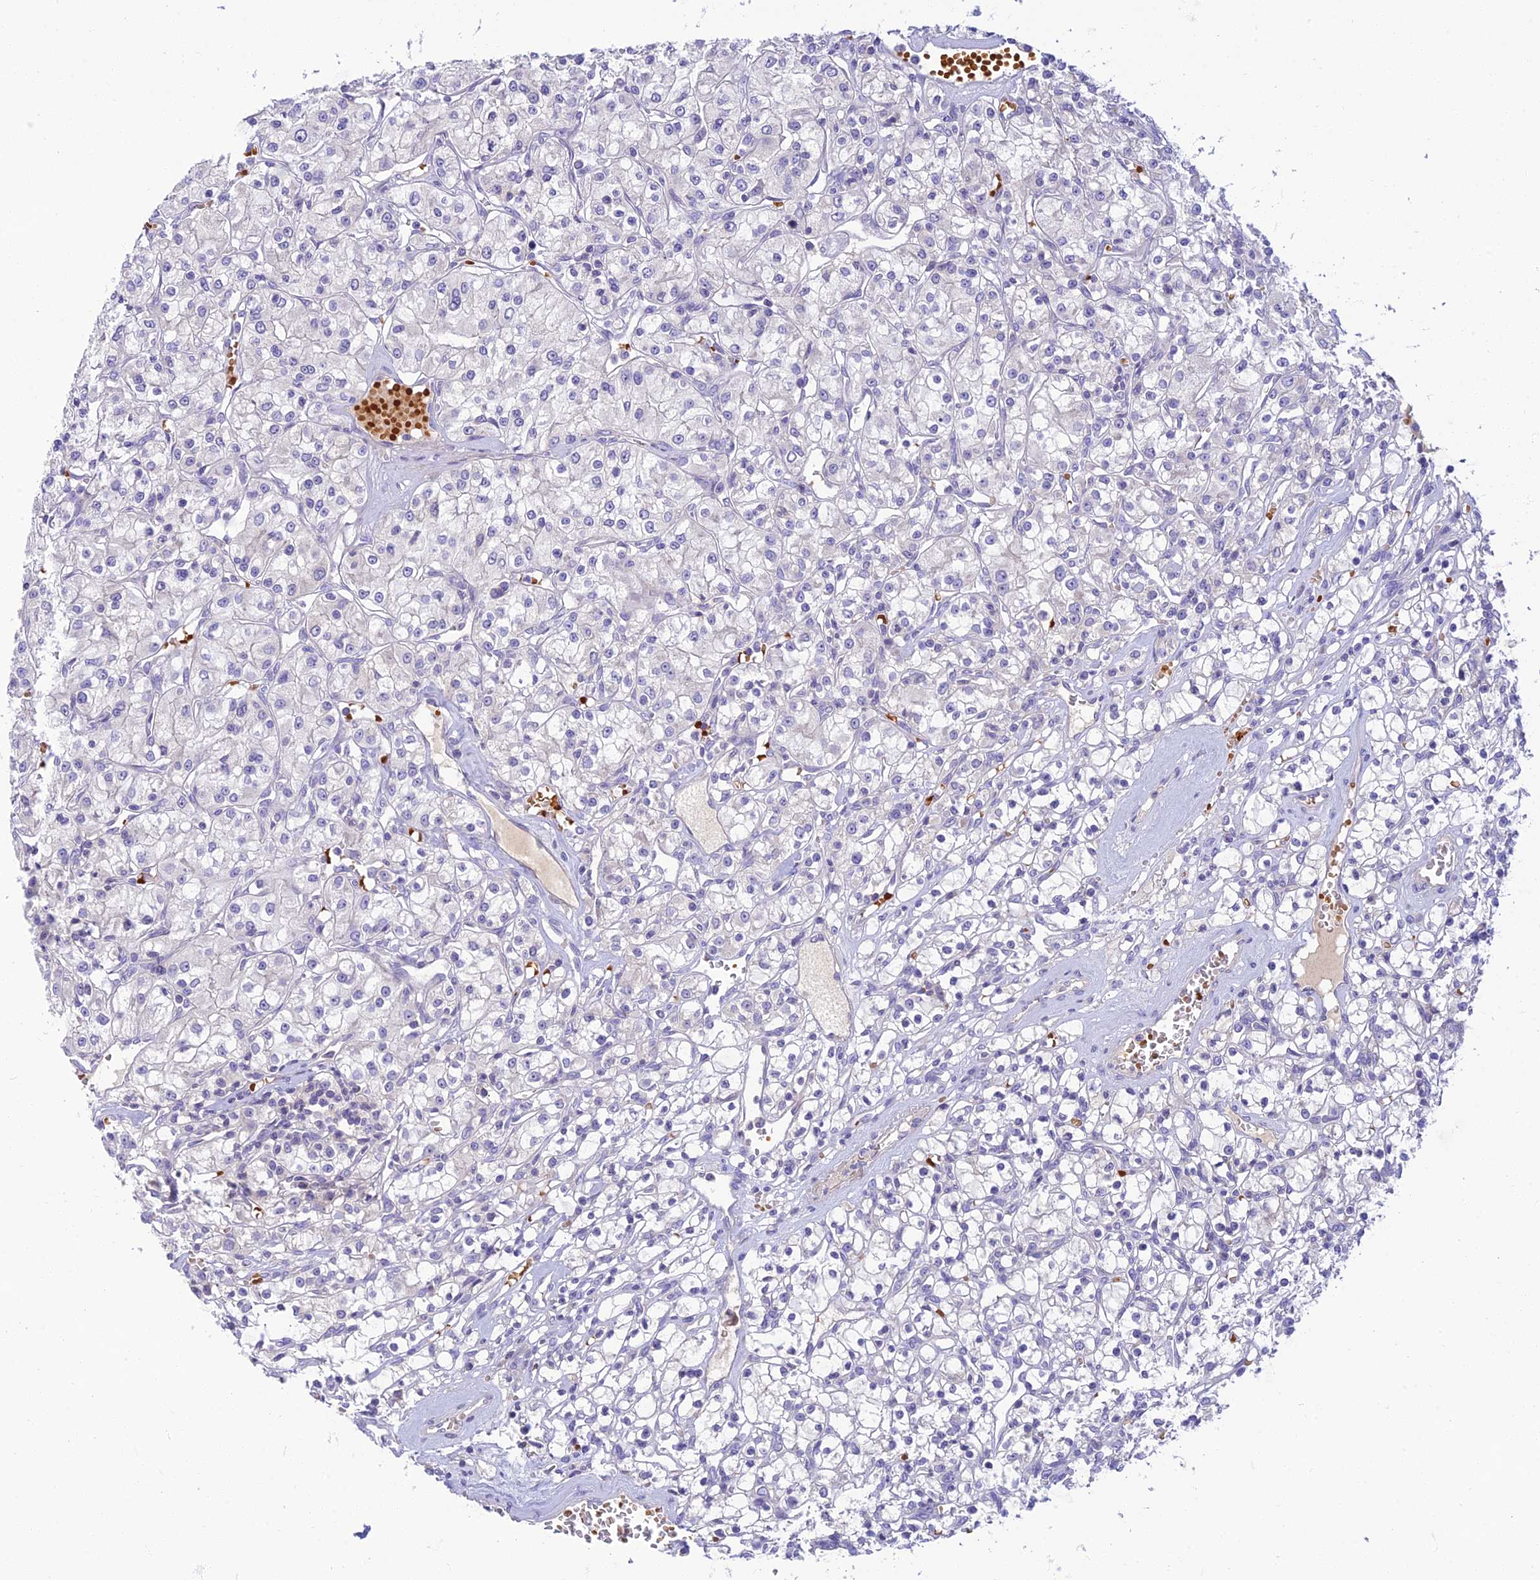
{"staining": {"intensity": "negative", "quantity": "none", "location": "none"}, "tissue": "renal cancer", "cell_type": "Tumor cells", "image_type": "cancer", "snomed": [{"axis": "morphology", "description": "Adenocarcinoma, NOS"}, {"axis": "topography", "description": "Kidney"}], "caption": "There is no significant positivity in tumor cells of renal cancer (adenocarcinoma).", "gene": "CLIP4", "patient": {"sex": "female", "age": 59}}